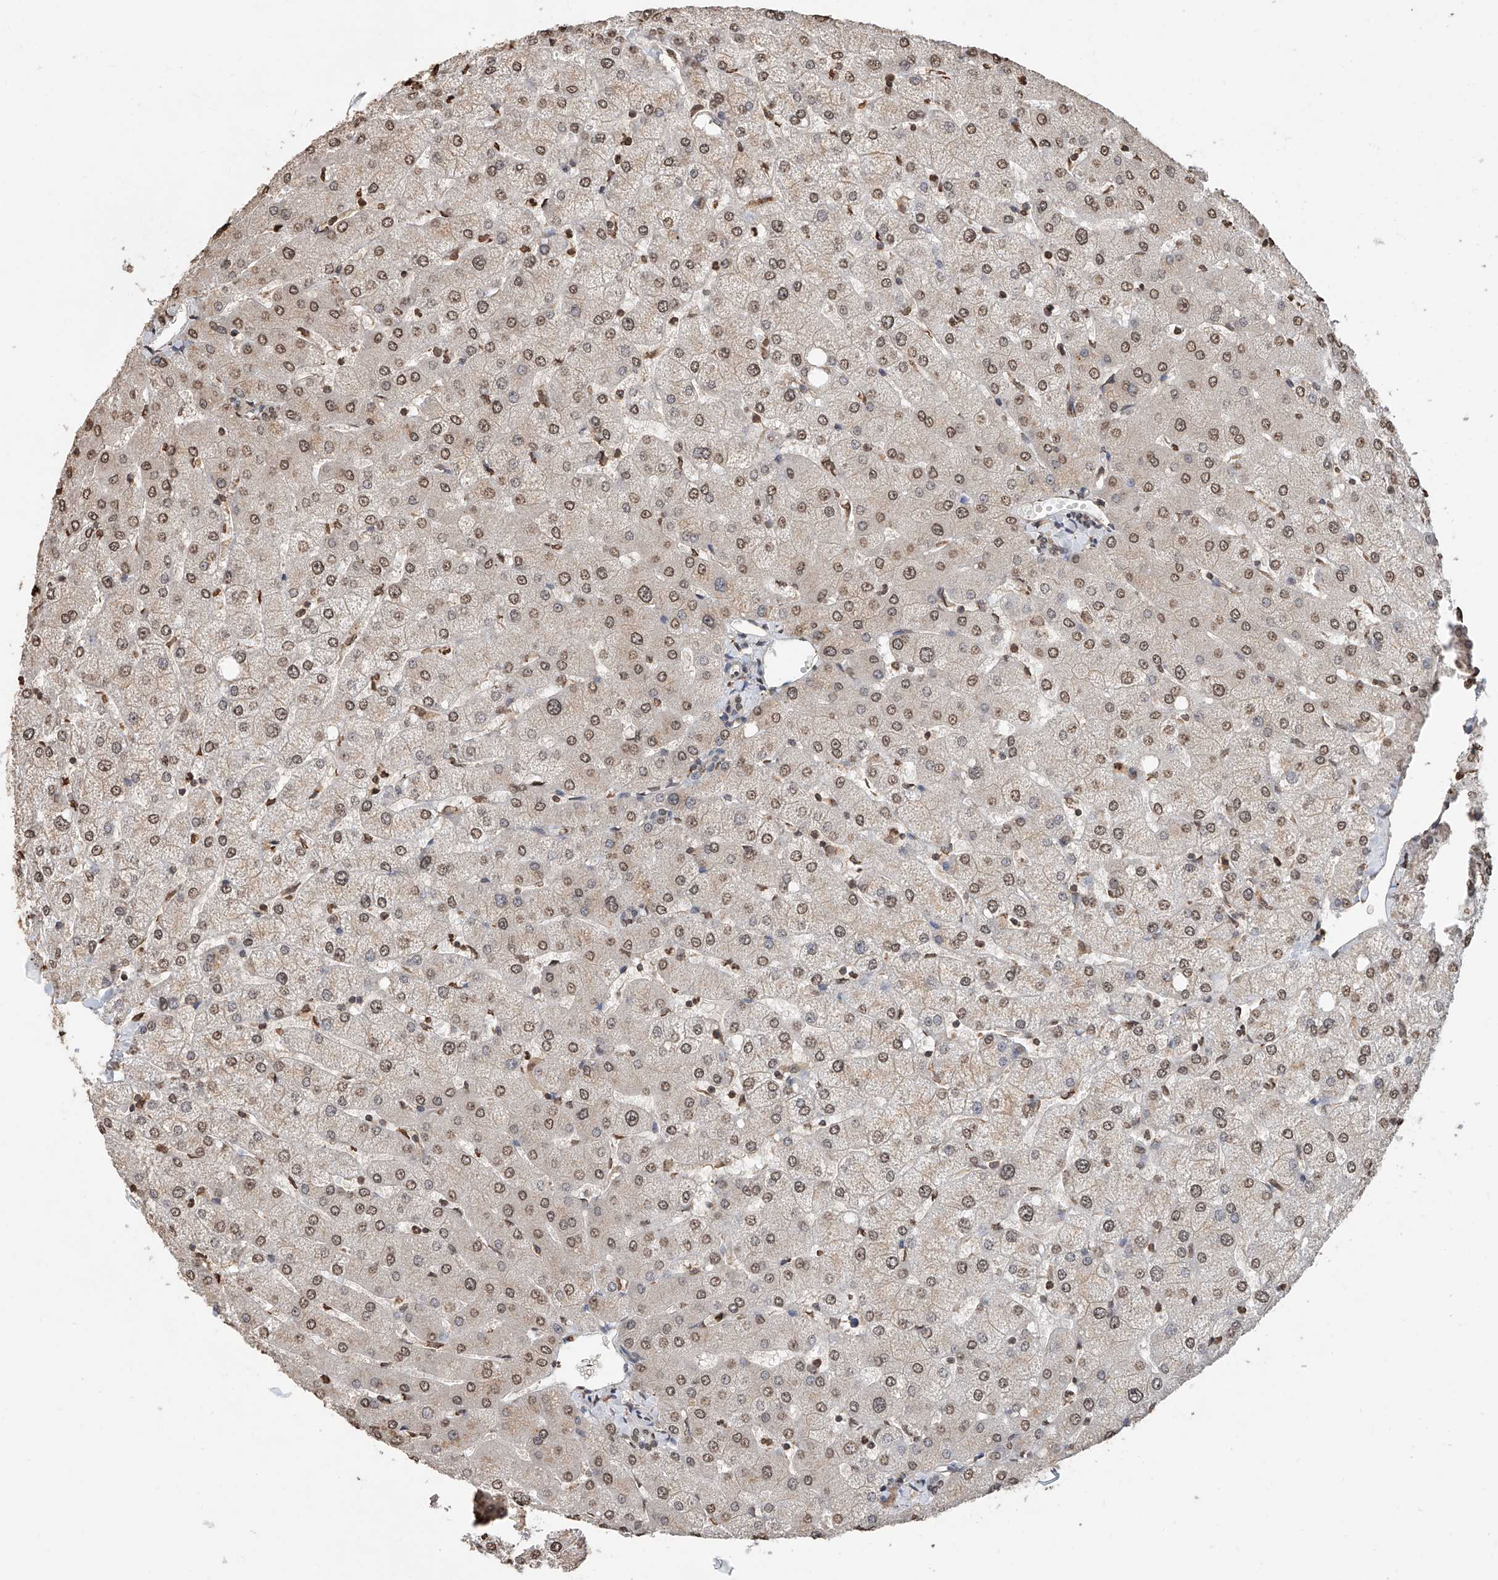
{"staining": {"intensity": "weak", "quantity": ">75%", "location": "nuclear"}, "tissue": "liver", "cell_type": "Cholangiocytes", "image_type": "normal", "snomed": [{"axis": "morphology", "description": "Normal tissue, NOS"}, {"axis": "topography", "description": "Liver"}], "caption": "Cholangiocytes reveal low levels of weak nuclear positivity in approximately >75% of cells in benign liver.", "gene": "RP9", "patient": {"sex": "female", "age": 54}}